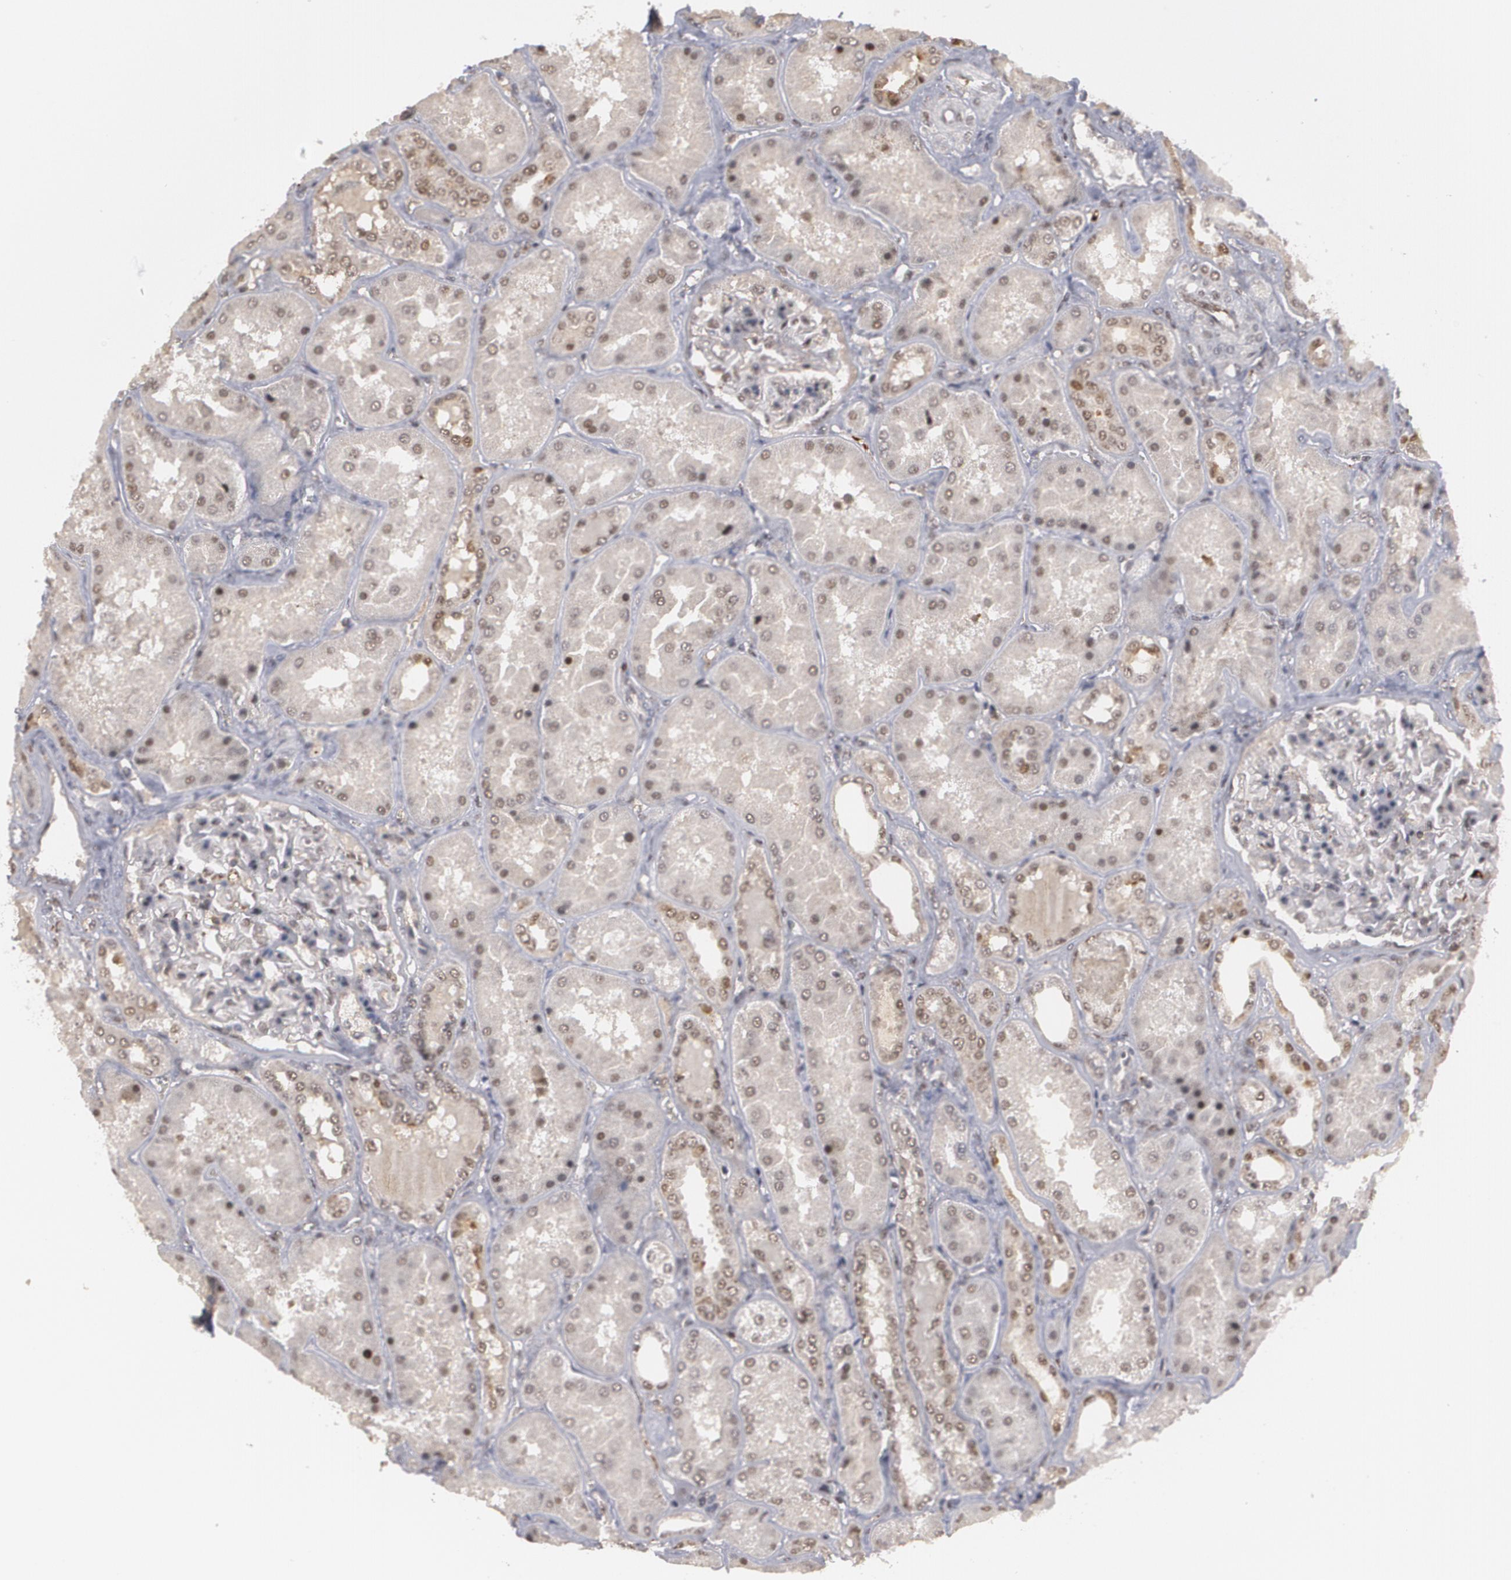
{"staining": {"intensity": "weak", "quantity": "25%-75%", "location": "nuclear"}, "tissue": "kidney", "cell_type": "Cells in glomeruli", "image_type": "normal", "snomed": [{"axis": "morphology", "description": "Normal tissue, NOS"}, {"axis": "topography", "description": "Kidney"}], "caption": "Immunohistochemistry (IHC) (DAB (3,3'-diaminobenzidine)) staining of benign human kidney exhibits weak nuclear protein positivity in approximately 25%-75% of cells in glomeruli.", "gene": "INTS6L", "patient": {"sex": "female", "age": 56}}